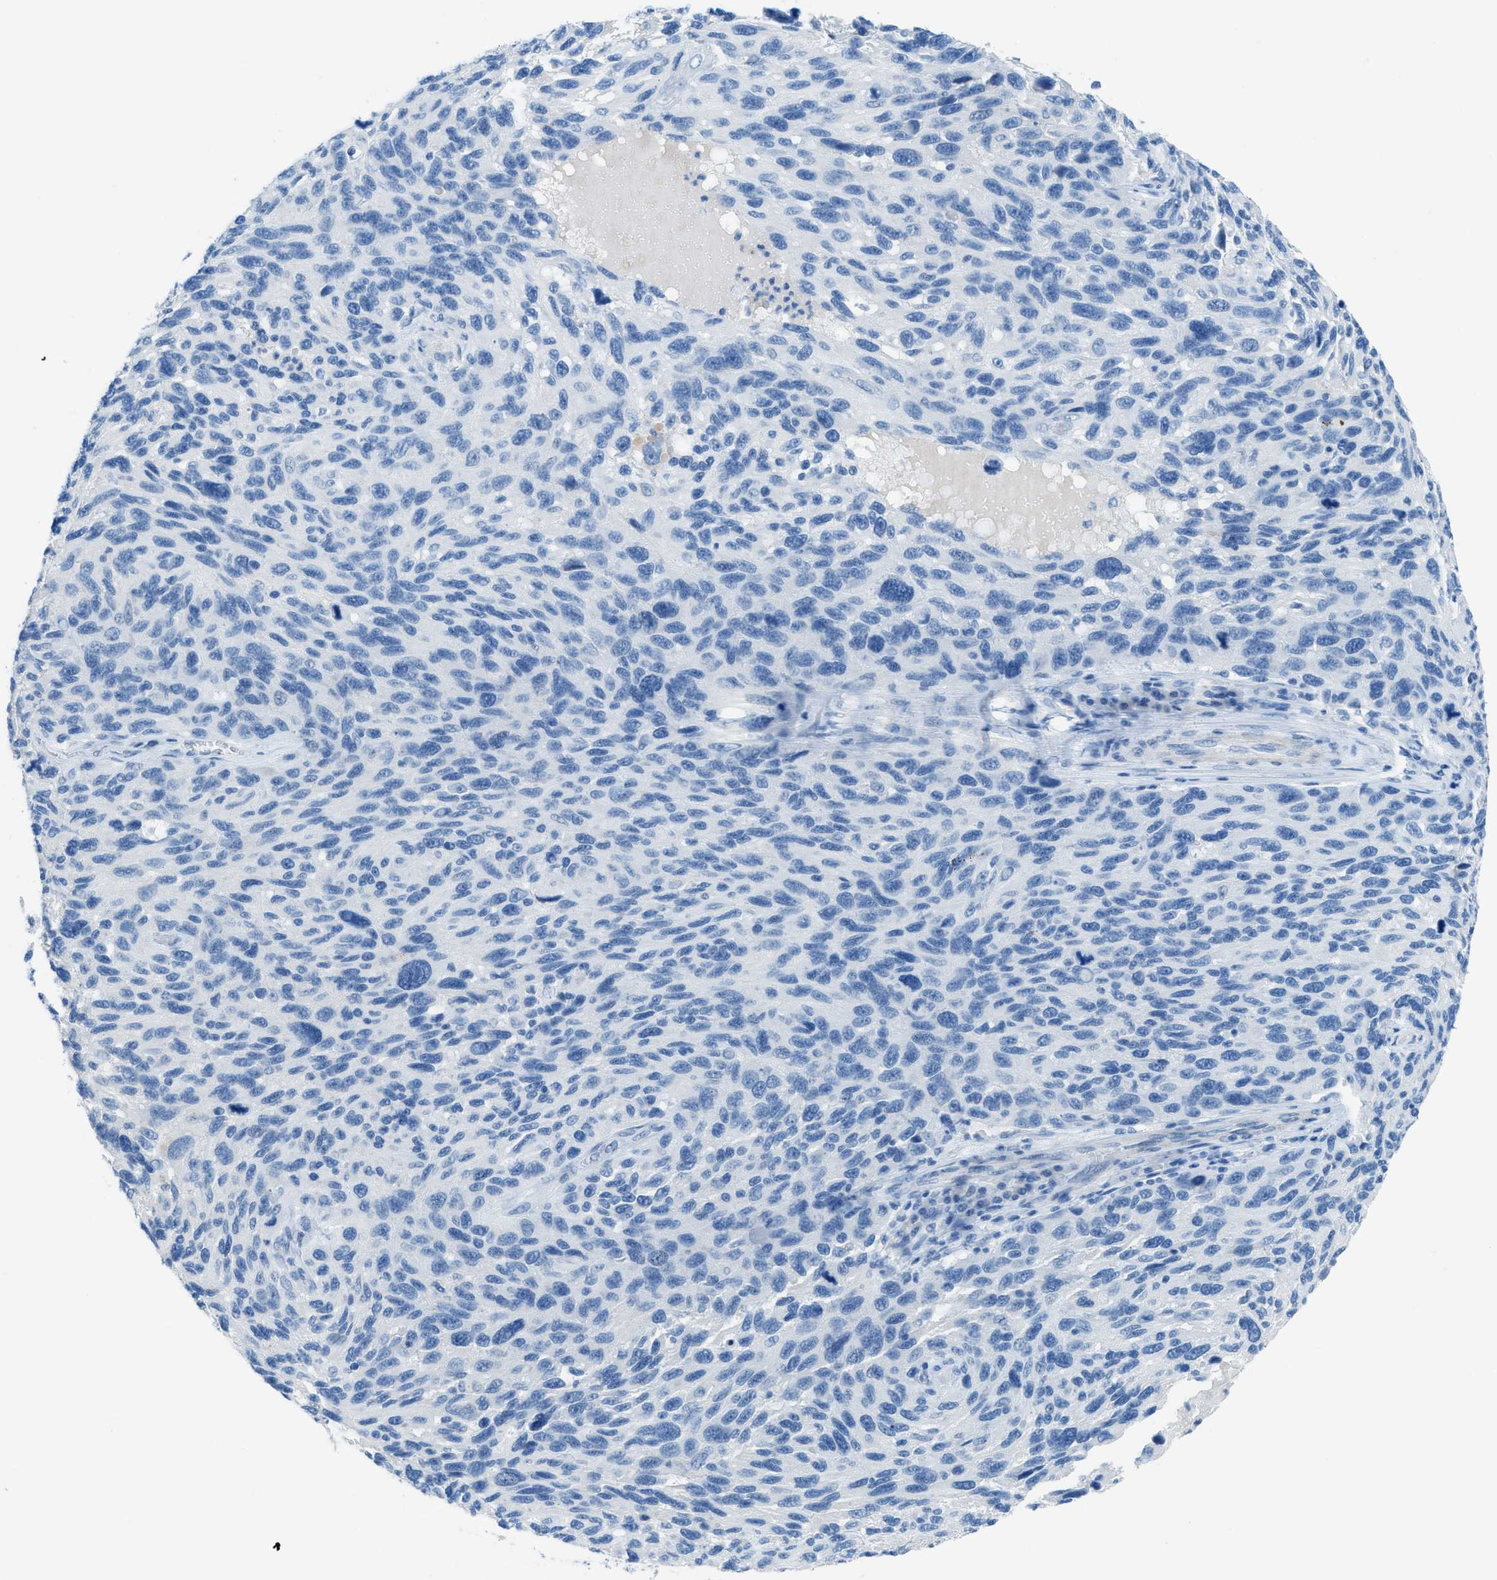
{"staining": {"intensity": "negative", "quantity": "none", "location": "none"}, "tissue": "melanoma", "cell_type": "Tumor cells", "image_type": "cancer", "snomed": [{"axis": "morphology", "description": "Malignant melanoma, NOS"}, {"axis": "topography", "description": "Skin"}], "caption": "DAB (3,3'-diaminobenzidine) immunohistochemical staining of human melanoma displays no significant expression in tumor cells.", "gene": "ACAN", "patient": {"sex": "male", "age": 53}}